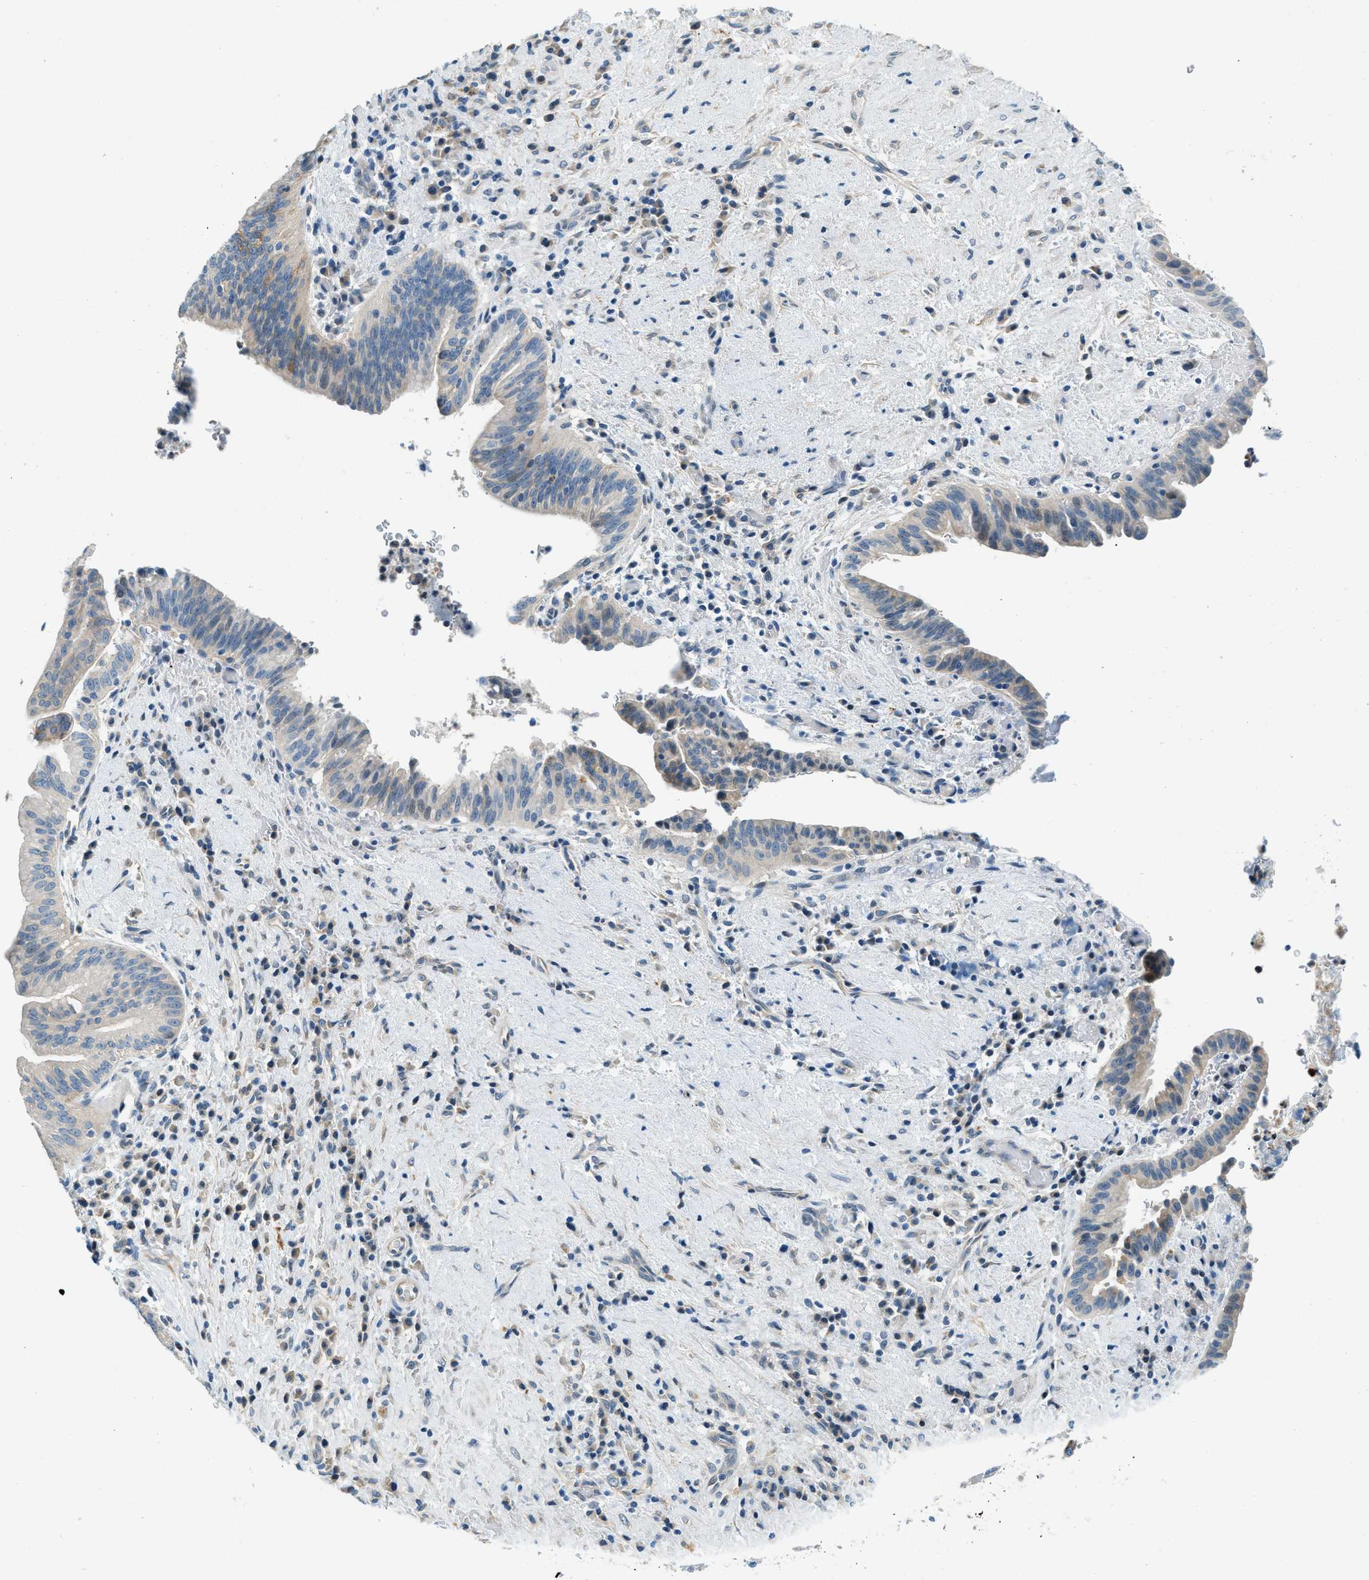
{"staining": {"intensity": "negative", "quantity": "none", "location": "none"}, "tissue": "liver cancer", "cell_type": "Tumor cells", "image_type": "cancer", "snomed": [{"axis": "morphology", "description": "Cholangiocarcinoma"}, {"axis": "topography", "description": "Liver"}], "caption": "An IHC histopathology image of liver cholangiocarcinoma is shown. There is no staining in tumor cells of liver cholangiocarcinoma.", "gene": "ZNF367", "patient": {"sex": "female", "age": 38}}